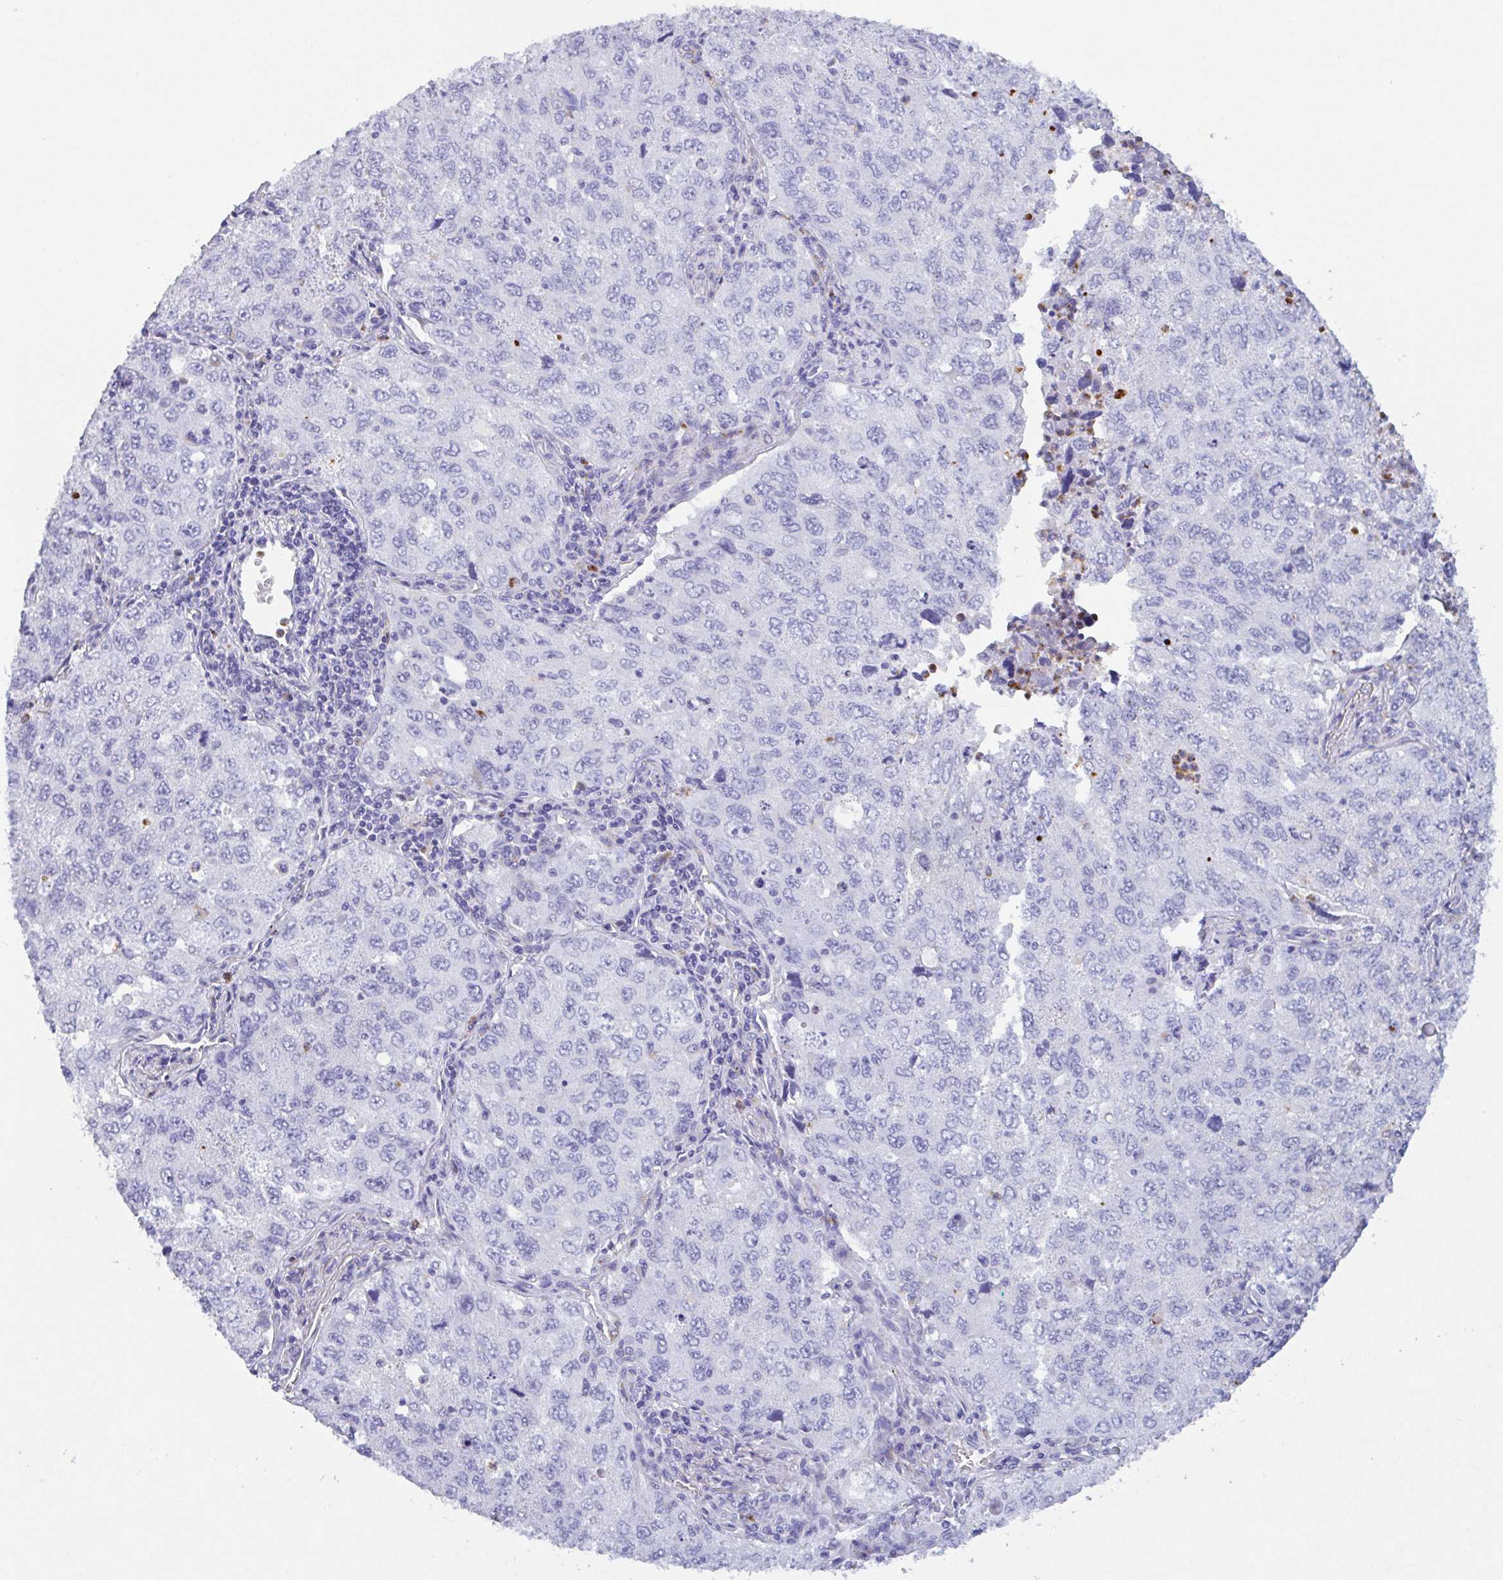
{"staining": {"intensity": "negative", "quantity": "none", "location": "none"}, "tissue": "lung cancer", "cell_type": "Tumor cells", "image_type": "cancer", "snomed": [{"axis": "morphology", "description": "Adenocarcinoma, NOS"}, {"axis": "topography", "description": "Lung"}], "caption": "DAB (3,3'-diaminobenzidine) immunohistochemical staining of lung cancer (adenocarcinoma) exhibits no significant staining in tumor cells. (Brightfield microscopy of DAB (3,3'-diaminobenzidine) IHC at high magnification).", "gene": "DTWD2", "patient": {"sex": "female", "age": 57}}